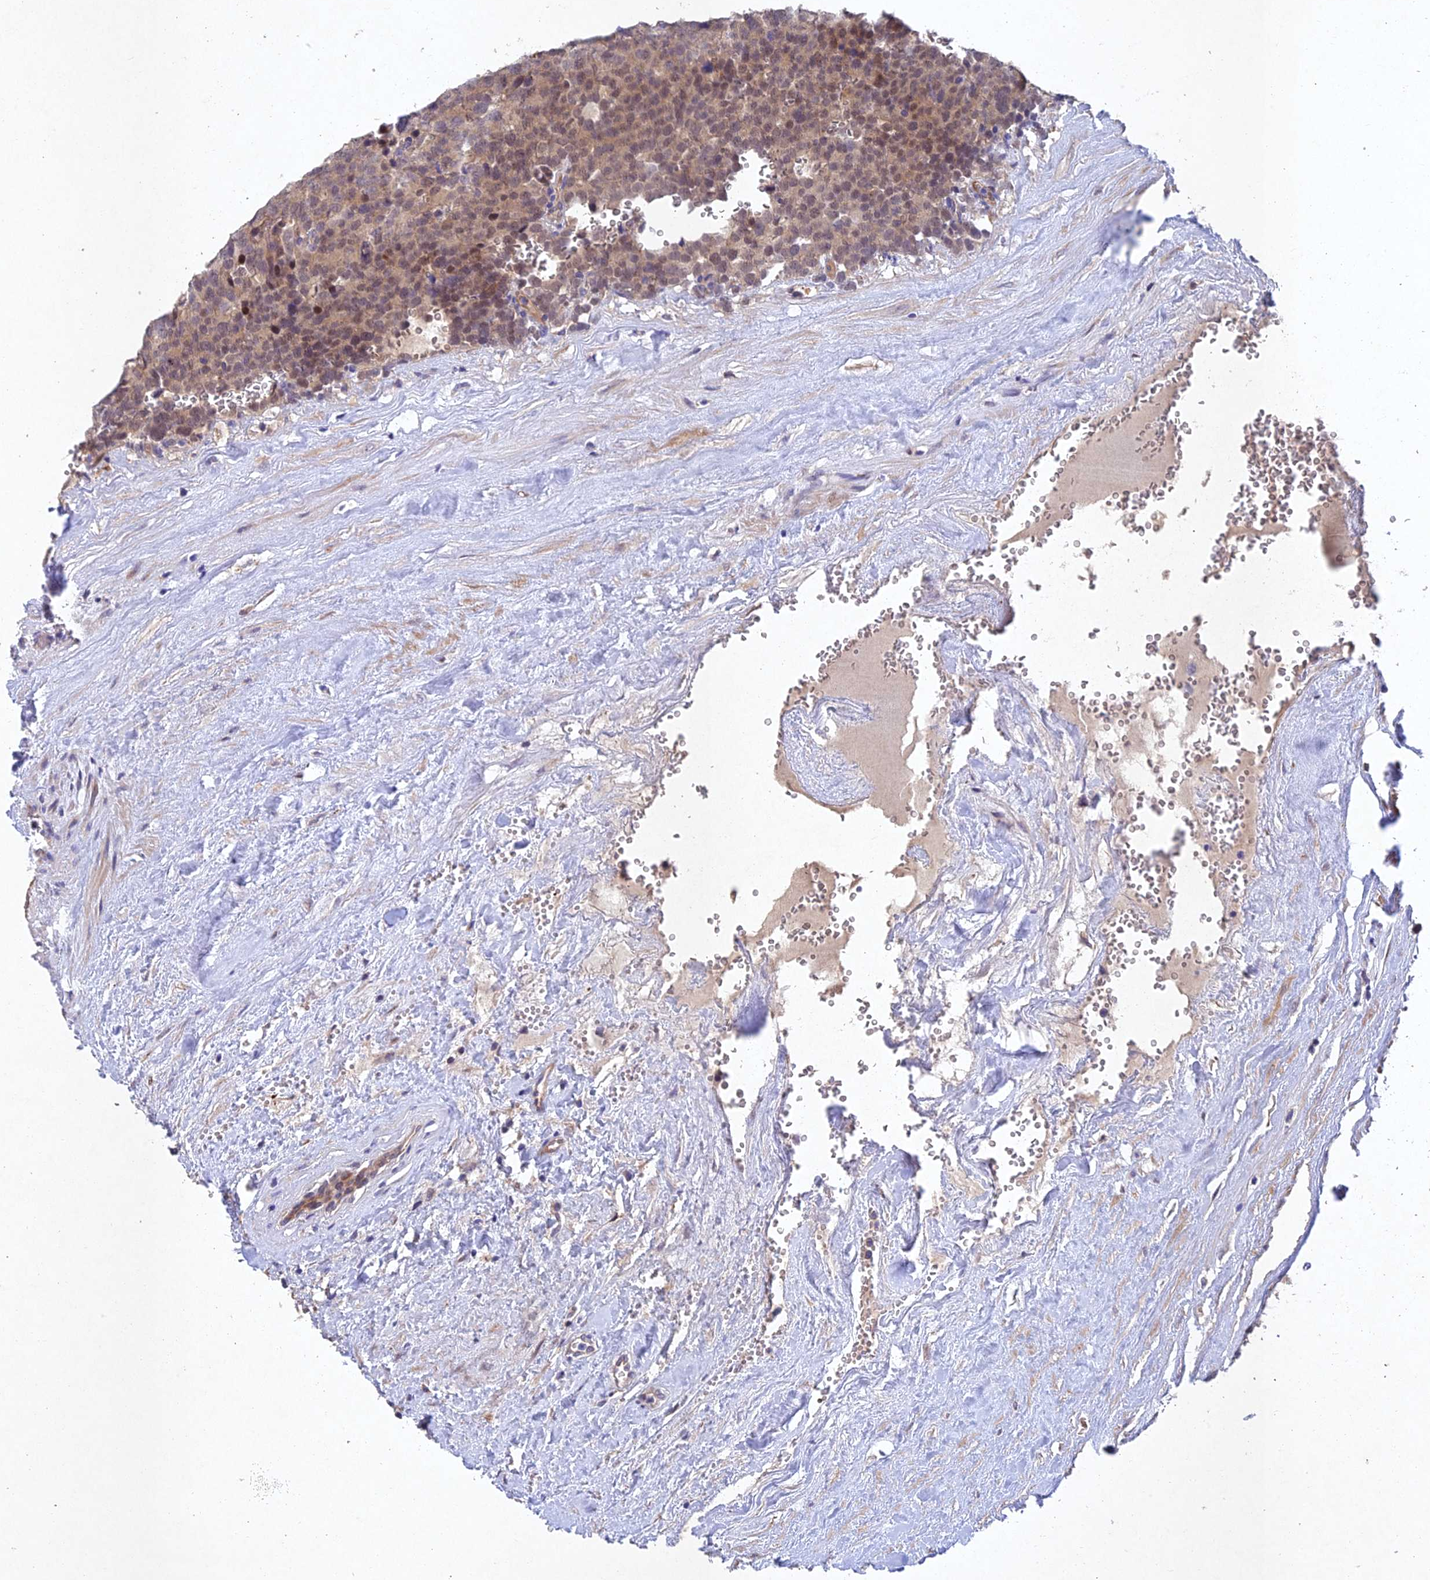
{"staining": {"intensity": "weak", "quantity": ">75%", "location": "nuclear"}, "tissue": "testis cancer", "cell_type": "Tumor cells", "image_type": "cancer", "snomed": [{"axis": "morphology", "description": "Seminoma, NOS"}, {"axis": "topography", "description": "Testis"}], "caption": "Immunohistochemistry (DAB (3,3'-diaminobenzidine)) staining of testis cancer demonstrates weak nuclear protein staining in approximately >75% of tumor cells.", "gene": "NSMCE1", "patient": {"sex": "male", "age": 71}}